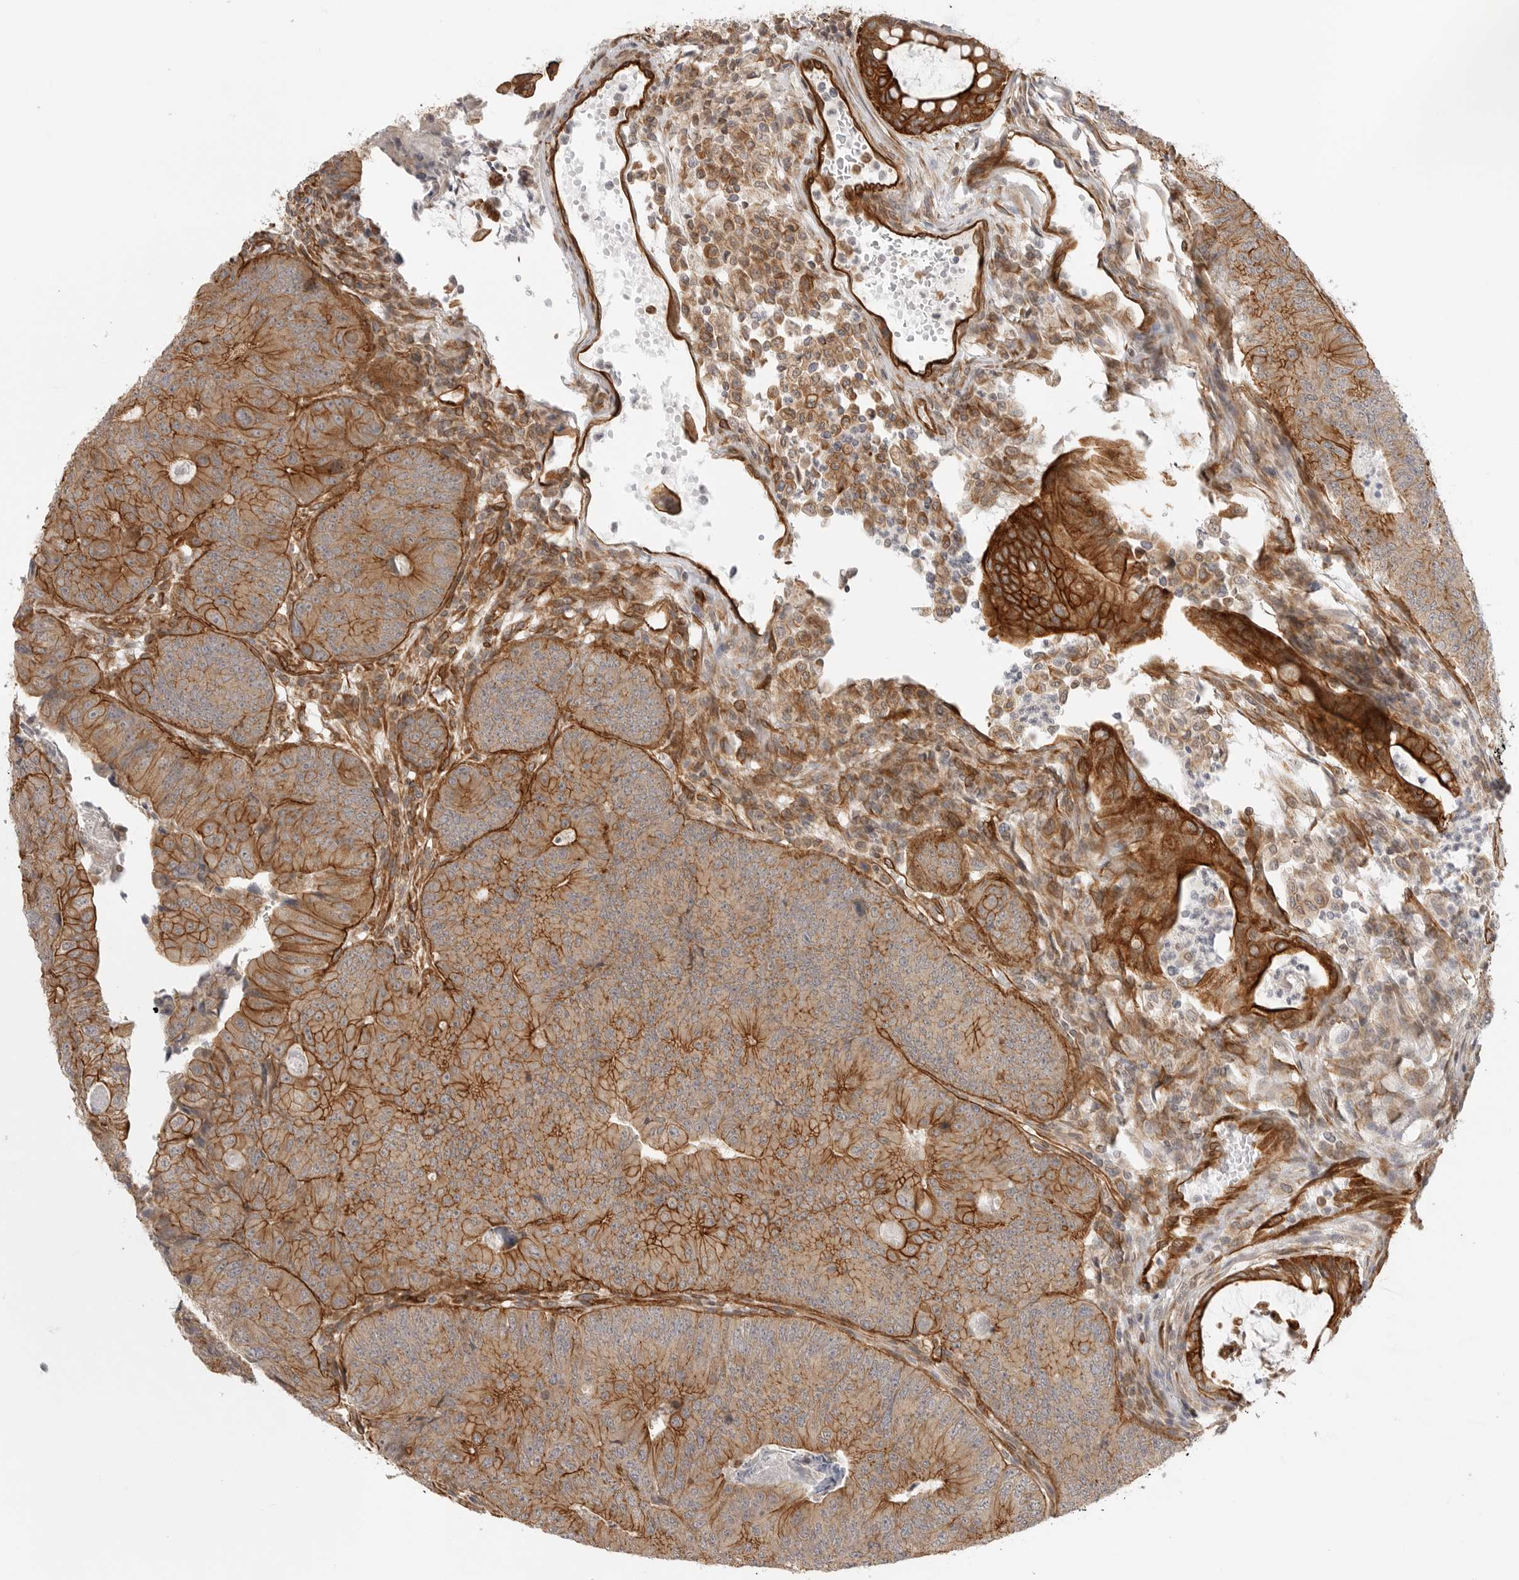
{"staining": {"intensity": "moderate", "quantity": ">75%", "location": "cytoplasmic/membranous"}, "tissue": "colorectal cancer", "cell_type": "Tumor cells", "image_type": "cancer", "snomed": [{"axis": "morphology", "description": "Adenocarcinoma, NOS"}, {"axis": "topography", "description": "Colon"}], "caption": "Moderate cytoplasmic/membranous positivity for a protein is appreciated in approximately >75% of tumor cells of colorectal cancer (adenocarcinoma) using immunohistochemistry (IHC).", "gene": "ATOH7", "patient": {"sex": "female", "age": 67}}